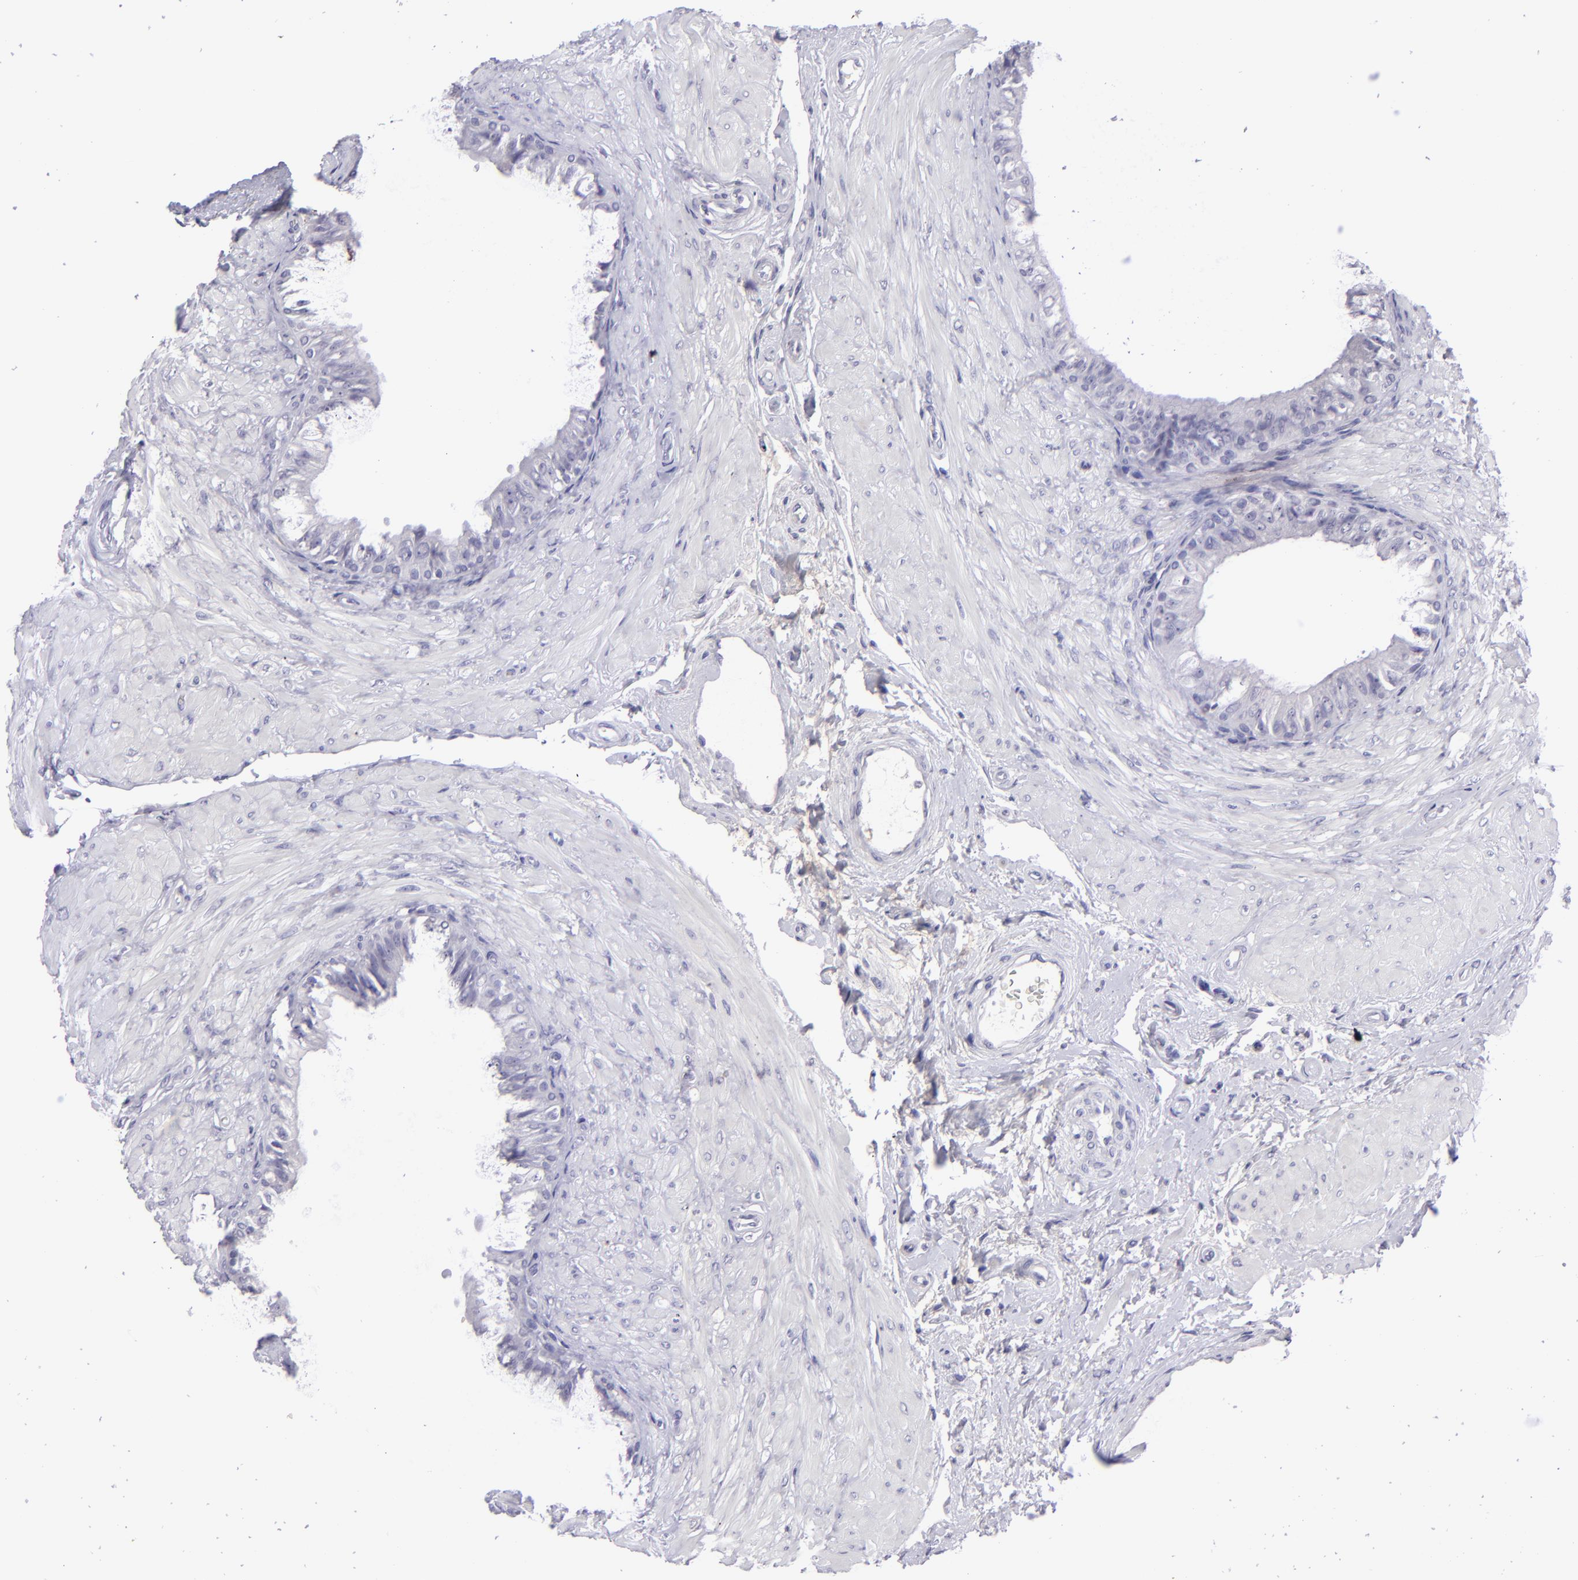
{"staining": {"intensity": "negative", "quantity": "none", "location": "none"}, "tissue": "epididymis", "cell_type": "Glandular cells", "image_type": "normal", "snomed": [{"axis": "morphology", "description": "Normal tissue, NOS"}, {"axis": "topography", "description": "Epididymis"}], "caption": "This image is of unremarkable epididymis stained with immunohistochemistry to label a protein in brown with the nuclei are counter-stained blue. There is no staining in glandular cells. (DAB (3,3'-diaminobenzidine) IHC with hematoxylin counter stain).", "gene": "POU2F2", "patient": {"sex": "male", "age": 68}}